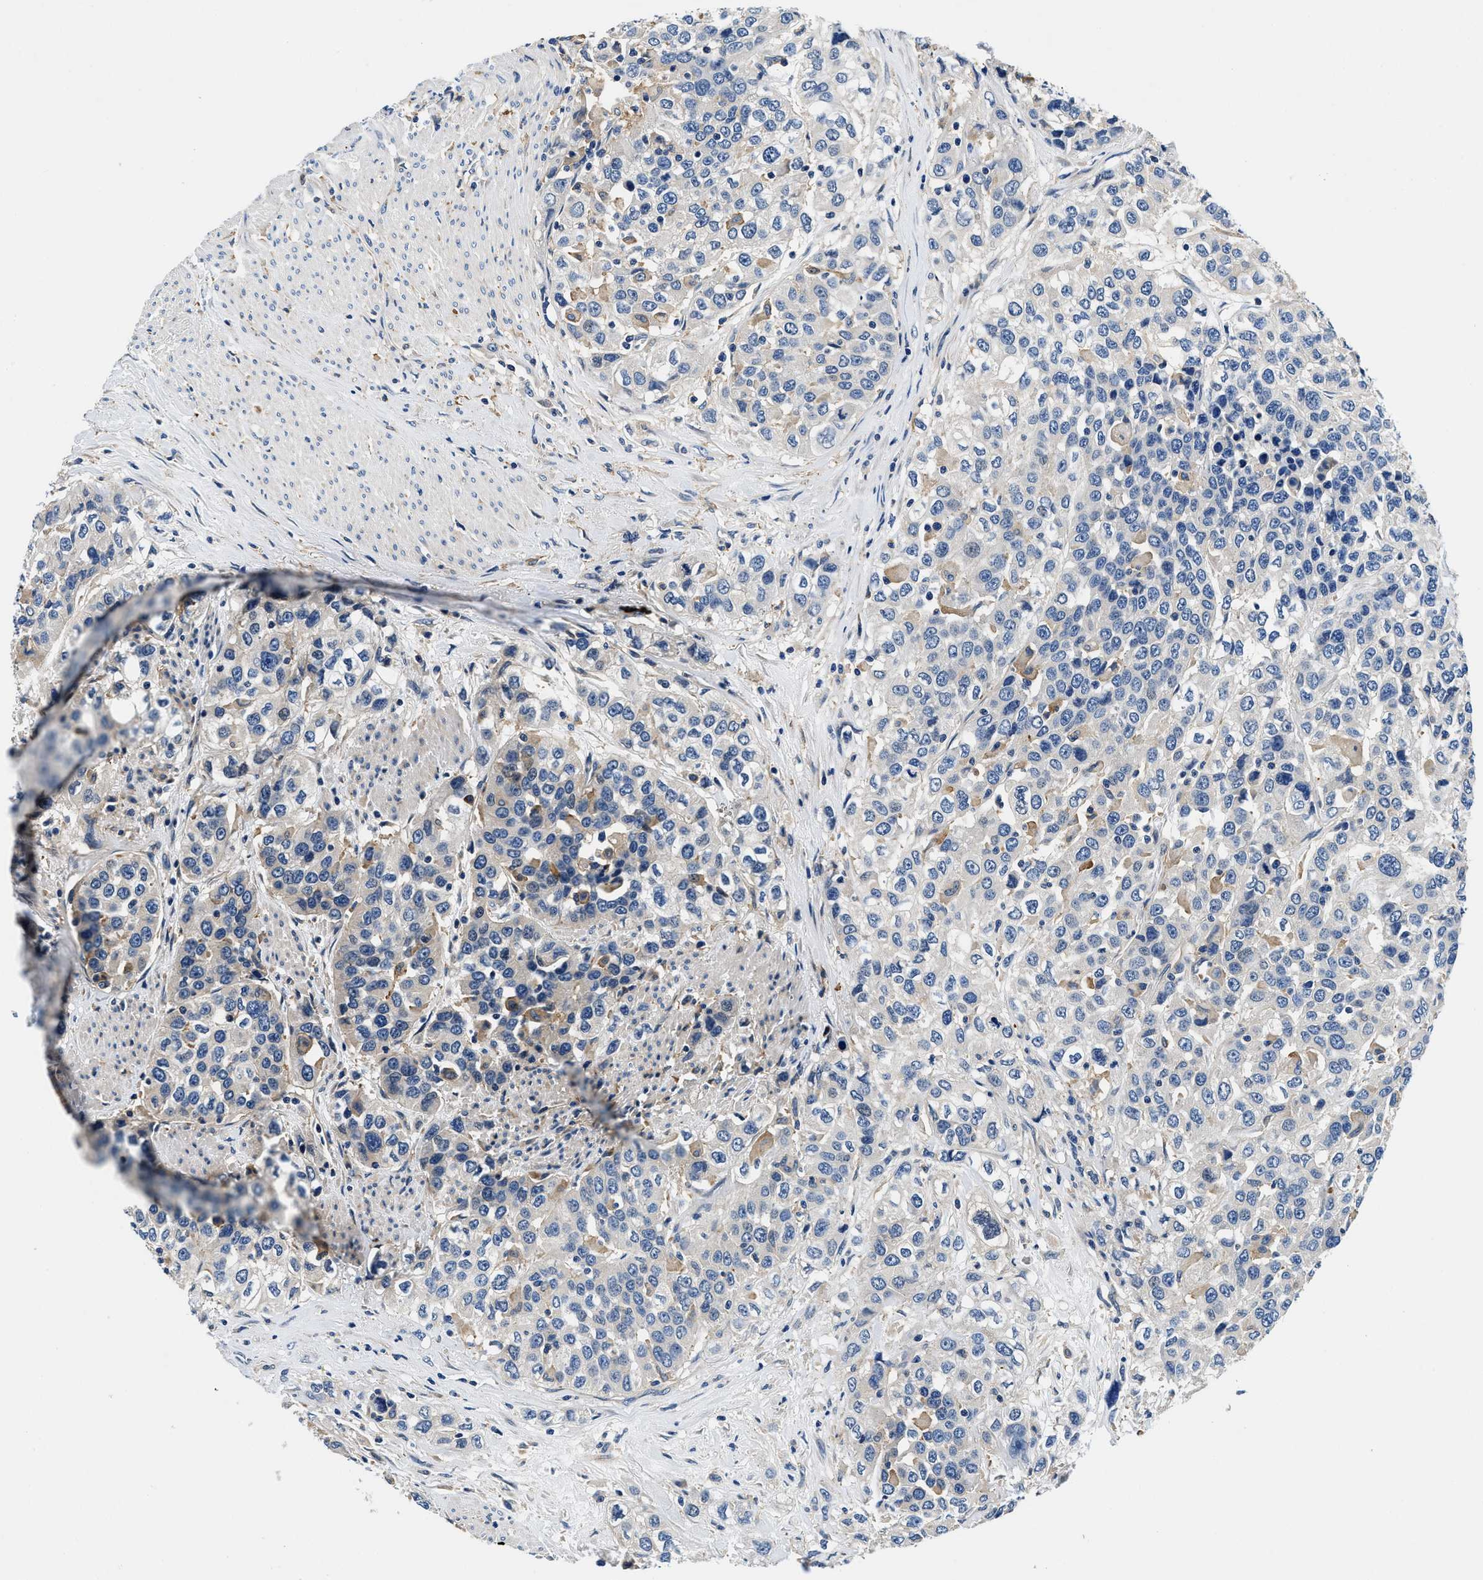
{"staining": {"intensity": "negative", "quantity": "none", "location": "none"}, "tissue": "urothelial cancer", "cell_type": "Tumor cells", "image_type": "cancer", "snomed": [{"axis": "morphology", "description": "Urothelial carcinoma, High grade"}, {"axis": "topography", "description": "Urinary bladder"}], "caption": "Tumor cells show no significant expression in urothelial cancer.", "gene": "ZFAND3", "patient": {"sex": "female", "age": 80}}